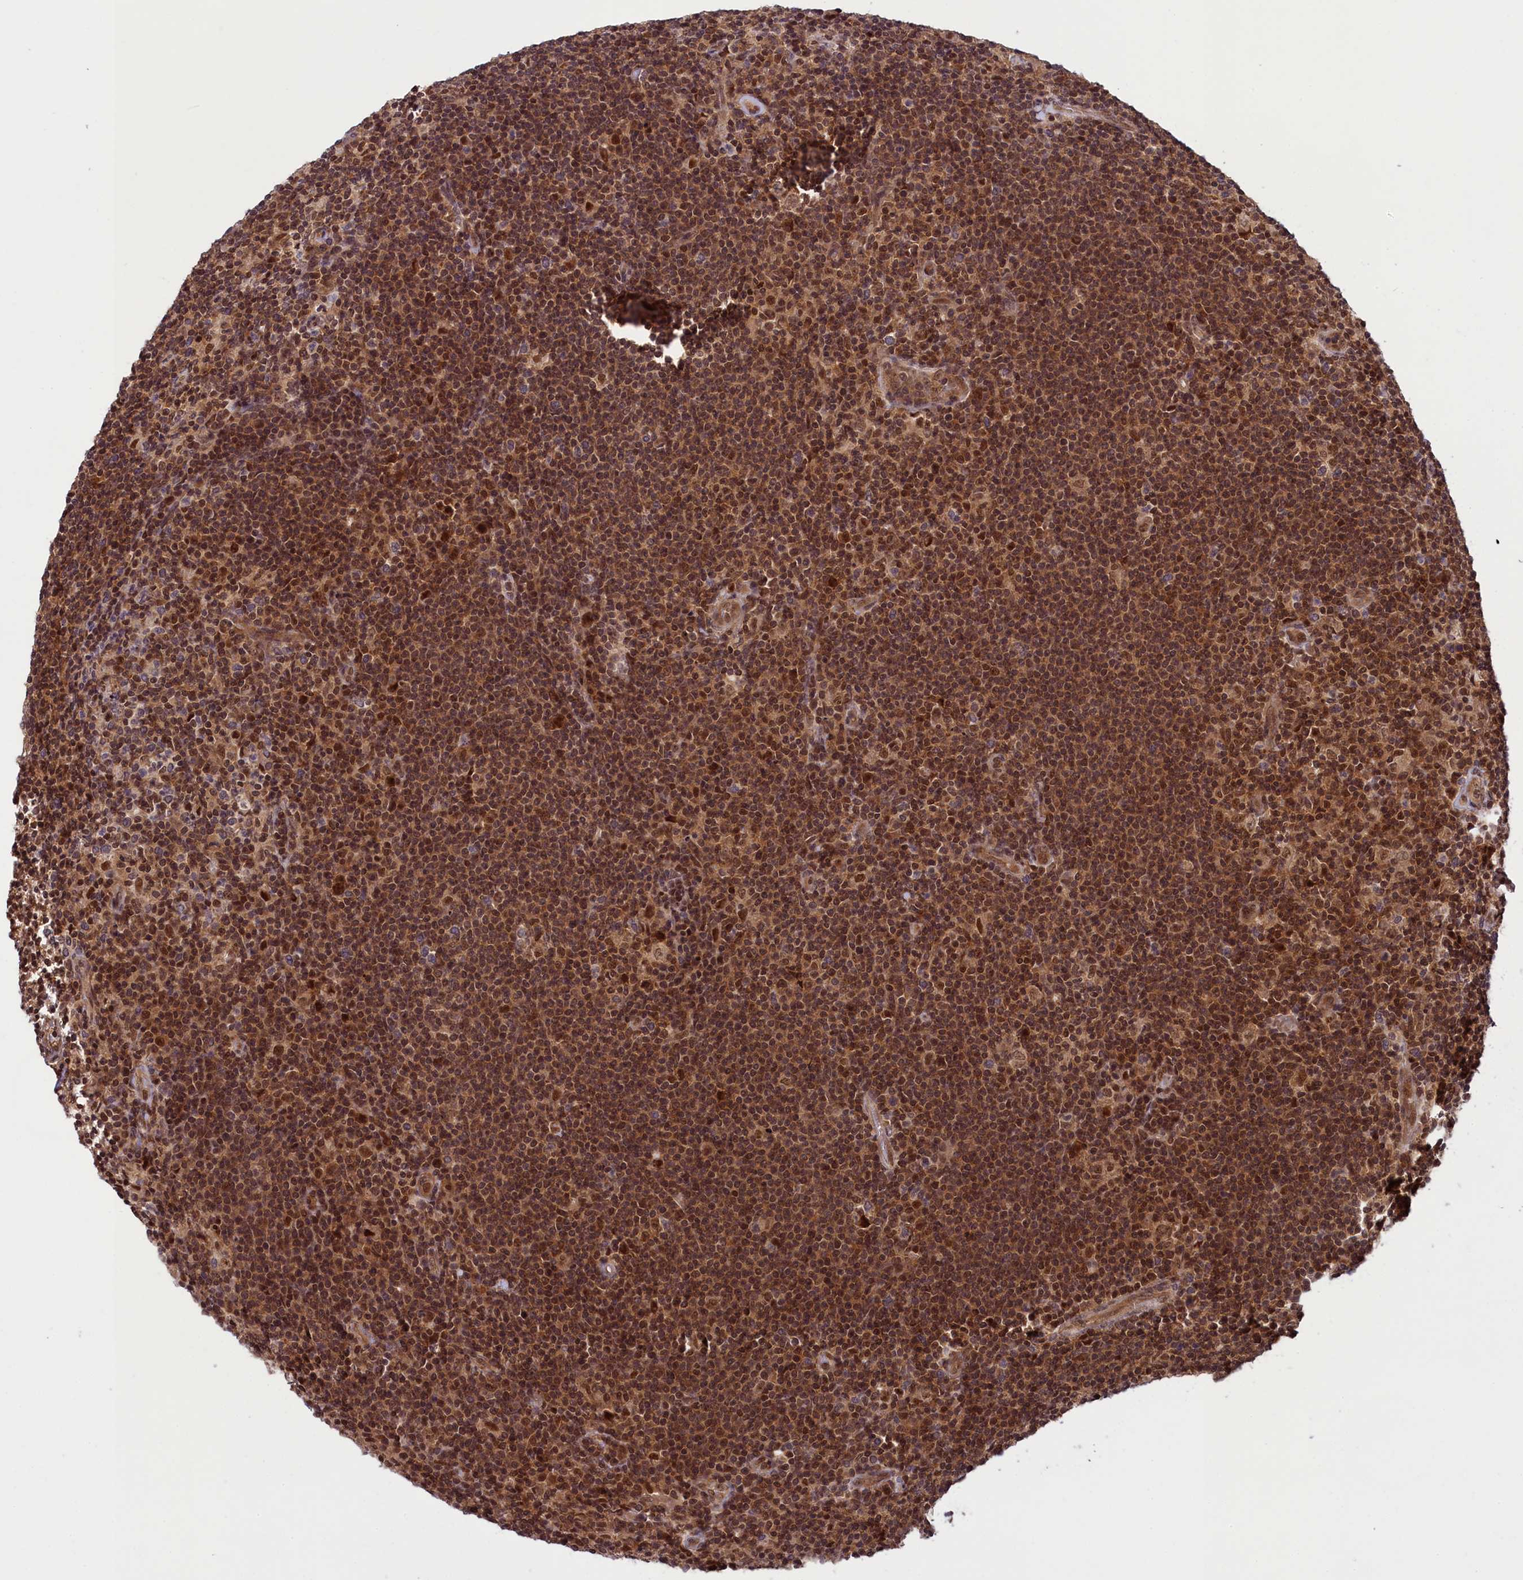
{"staining": {"intensity": "moderate", "quantity": ">75%", "location": "nuclear"}, "tissue": "lymphoma", "cell_type": "Tumor cells", "image_type": "cancer", "snomed": [{"axis": "morphology", "description": "Hodgkin's disease, NOS"}, {"axis": "topography", "description": "Lymph node"}], "caption": "Lymphoma tissue reveals moderate nuclear expression in about >75% of tumor cells, visualized by immunohistochemistry.", "gene": "SLC7A6OS", "patient": {"sex": "female", "age": 57}}